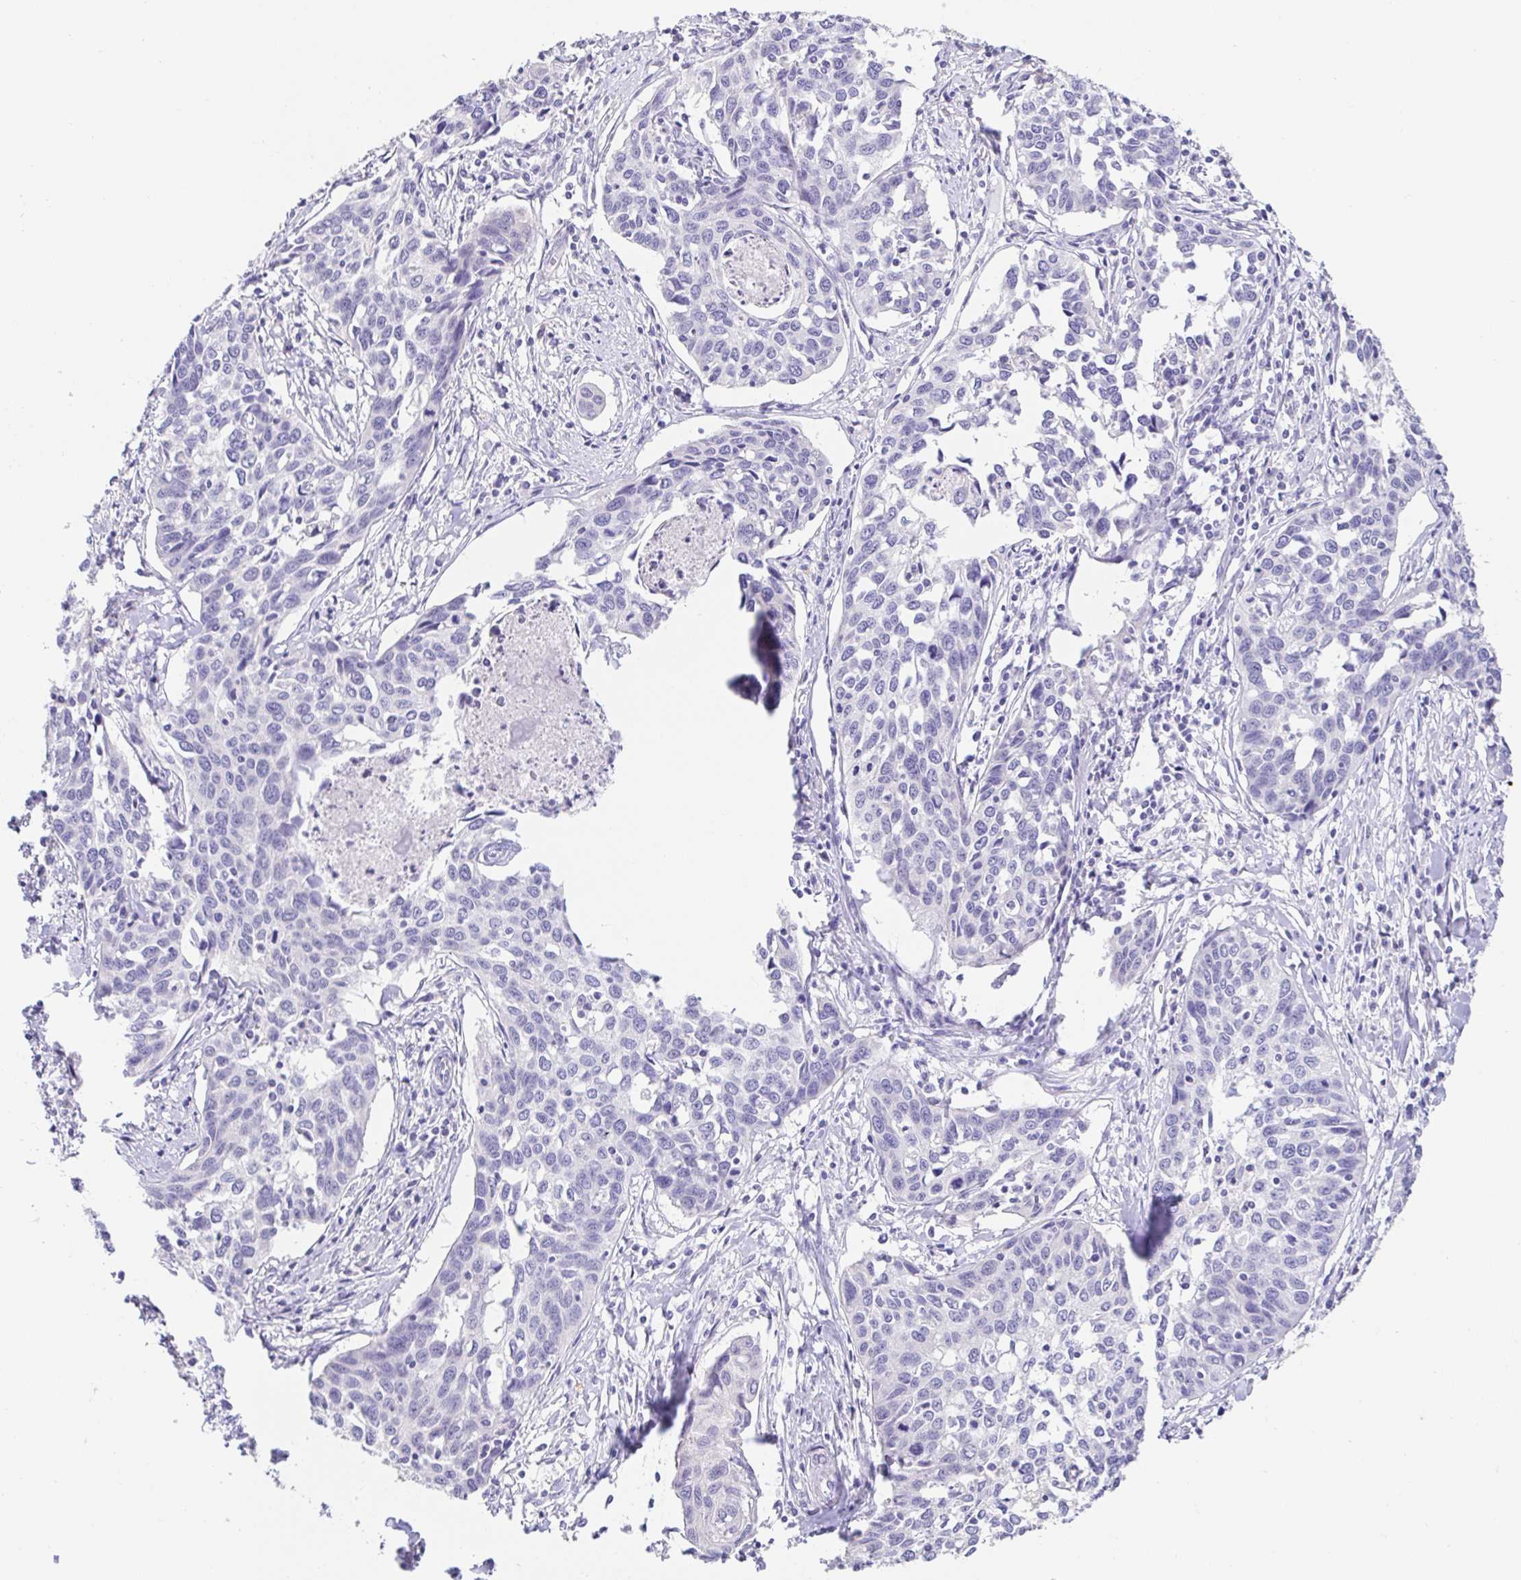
{"staining": {"intensity": "negative", "quantity": "none", "location": "none"}, "tissue": "cervical cancer", "cell_type": "Tumor cells", "image_type": "cancer", "snomed": [{"axis": "morphology", "description": "Squamous cell carcinoma, NOS"}, {"axis": "topography", "description": "Cervix"}], "caption": "This histopathology image is of cervical cancer (squamous cell carcinoma) stained with immunohistochemistry to label a protein in brown with the nuclei are counter-stained blue. There is no expression in tumor cells.", "gene": "FABP3", "patient": {"sex": "female", "age": 31}}